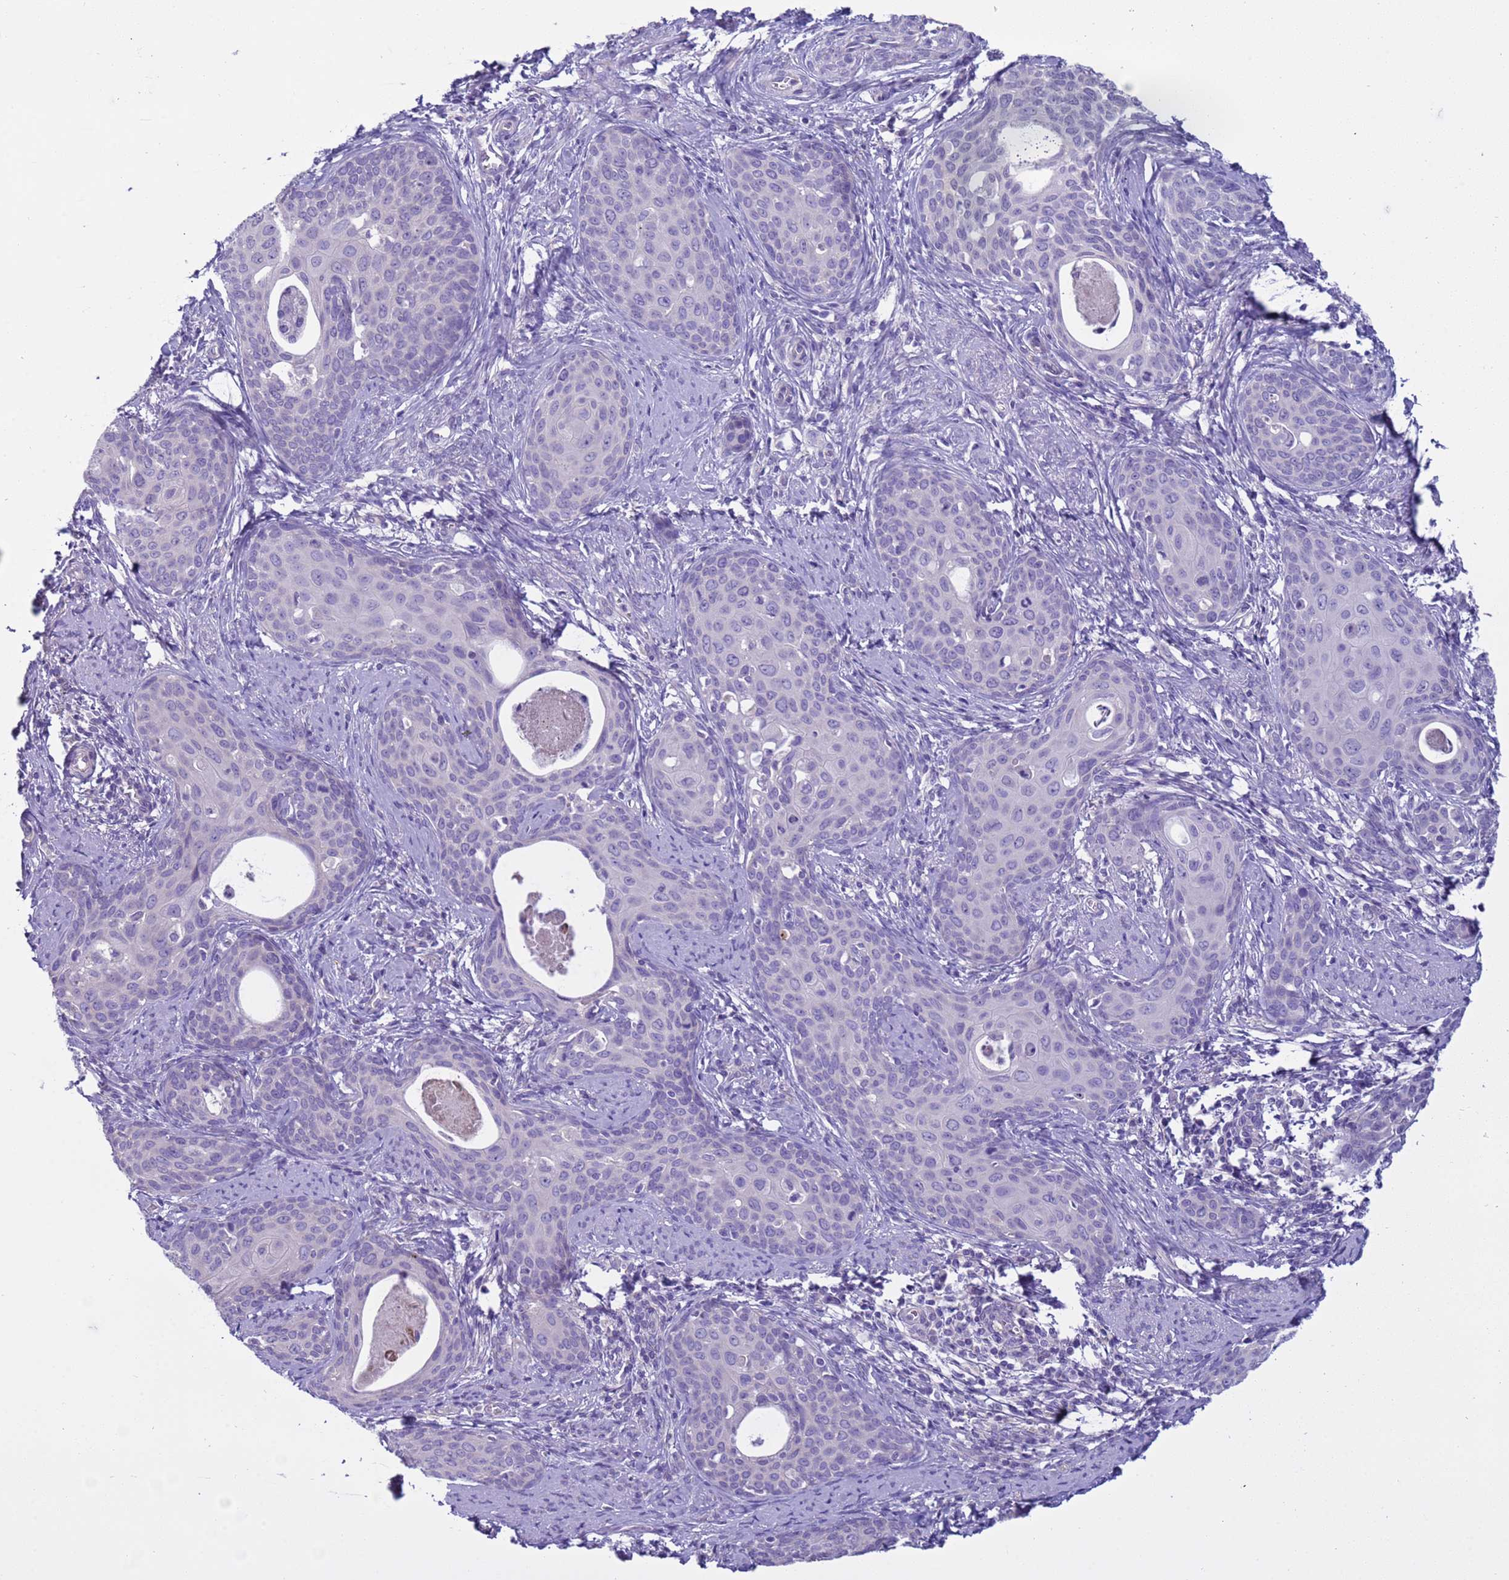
{"staining": {"intensity": "negative", "quantity": "none", "location": "none"}, "tissue": "cervical cancer", "cell_type": "Tumor cells", "image_type": "cancer", "snomed": [{"axis": "morphology", "description": "Squamous cell carcinoma, NOS"}, {"axis": "topography", "description": "Cervix"}], "caption": "There is no significant expression in tumor cells of cervical cancer. (DAB (3,3'-diaminobenzidine) immunohistochemistry (IHC) with hematoxylin counter stain).", "gene": "CST4", "patient": {"sex": "female", "age": 46}}